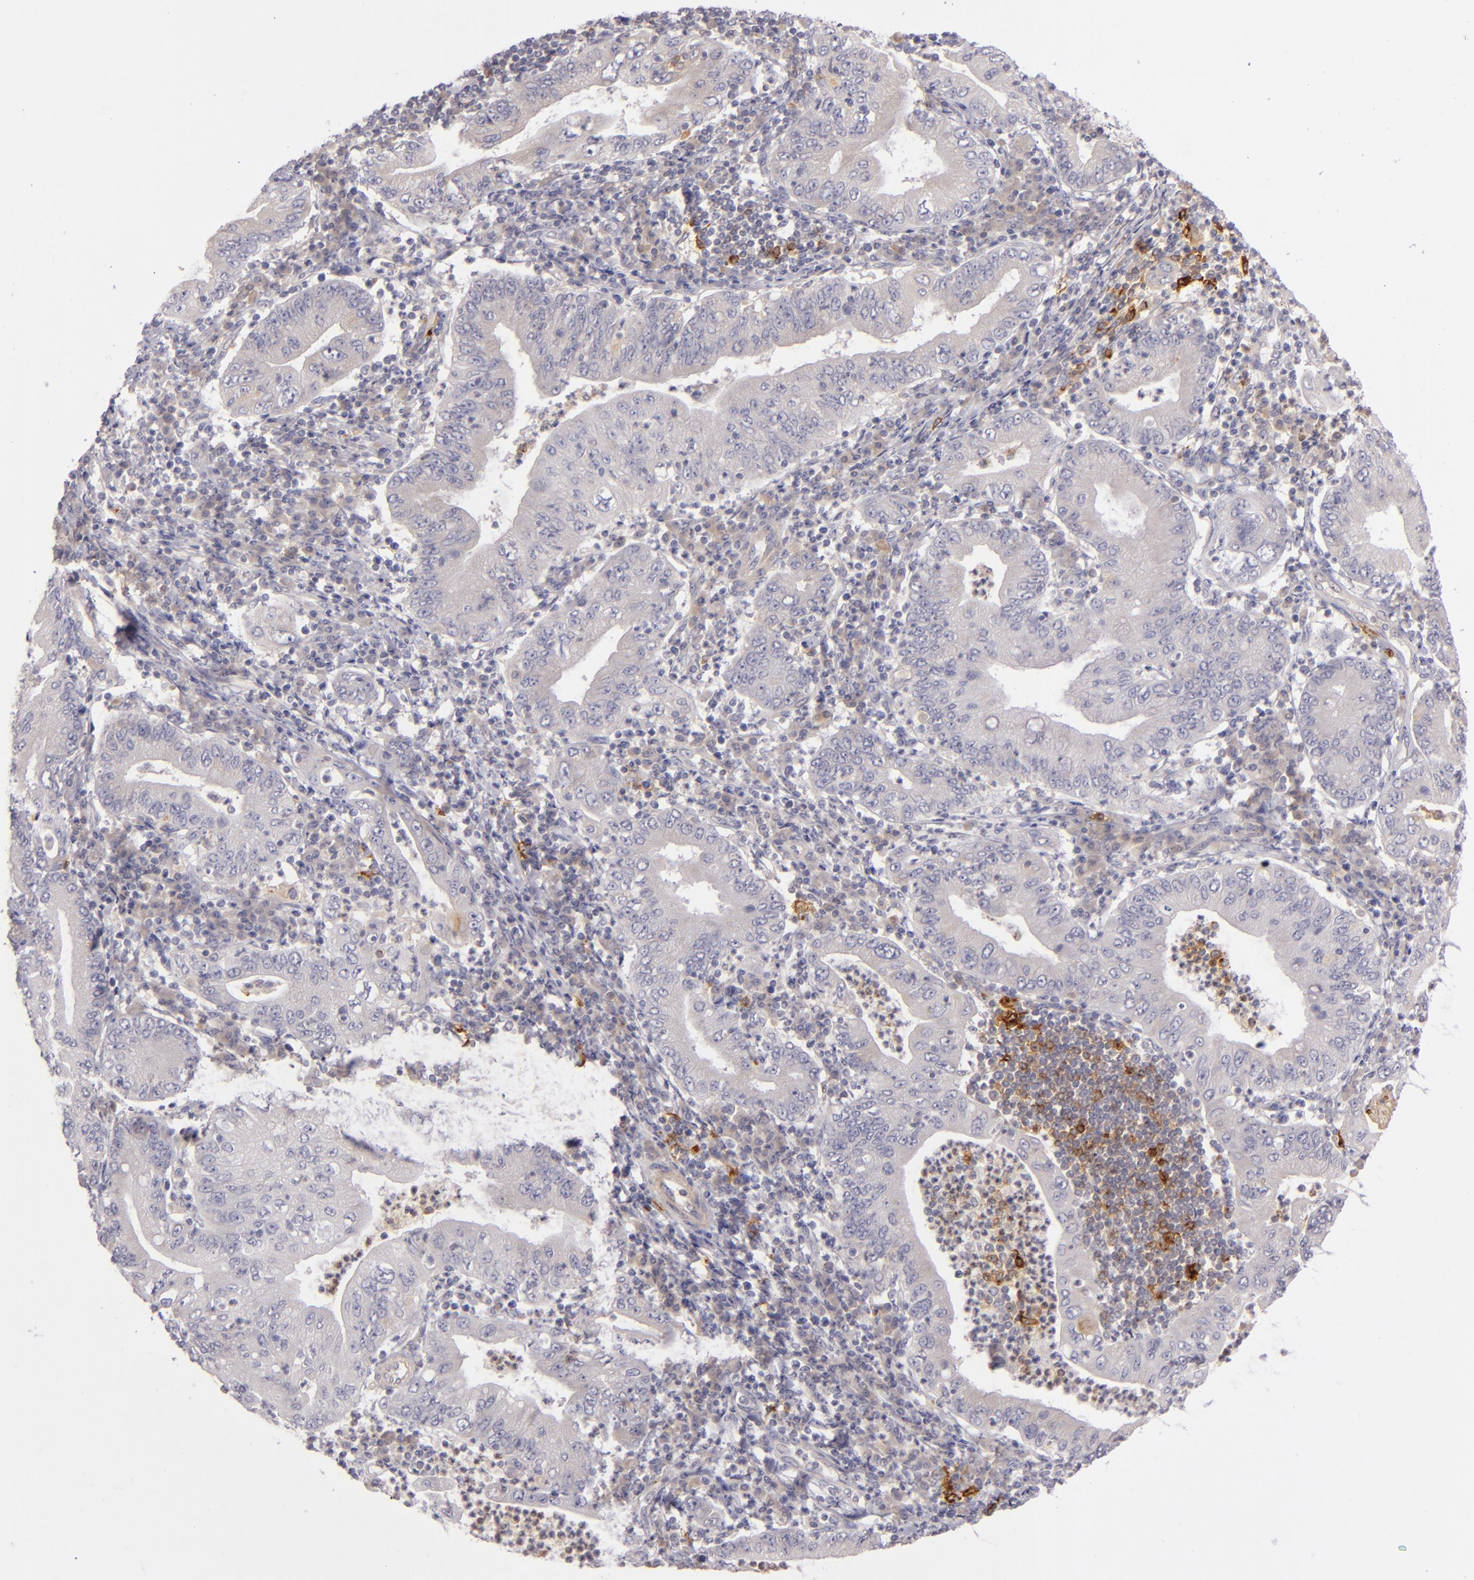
{"staining": {"intensity": "negative", "quantity": "none", "location": "none"}, "tissue": "stomach cancer", "cell_type": "Tumor cells", "image_type": "cancer", "snomed": [{"axis": "morphology", "description": "Normal tissue, NOS"}, {"axis": "morphology", "description": "Adenocarcinoma, NOS"}, {"axis": "topography", "description": "Esophagus"}, {"axis": "topography", "description": "Stomach, upper"}, {"axis": "topography", "description": "Peripheral nerve tissue"}], "caption": "IHC photomicrograph of neoplastic tissue: human stomach adenocarcinoma stained with DAB (3,3'-diaminobenzidine) reveals no significant protein expression in tumor cells.", "gene": "CD83", "patient": {"sex": "male", "age": 62}}